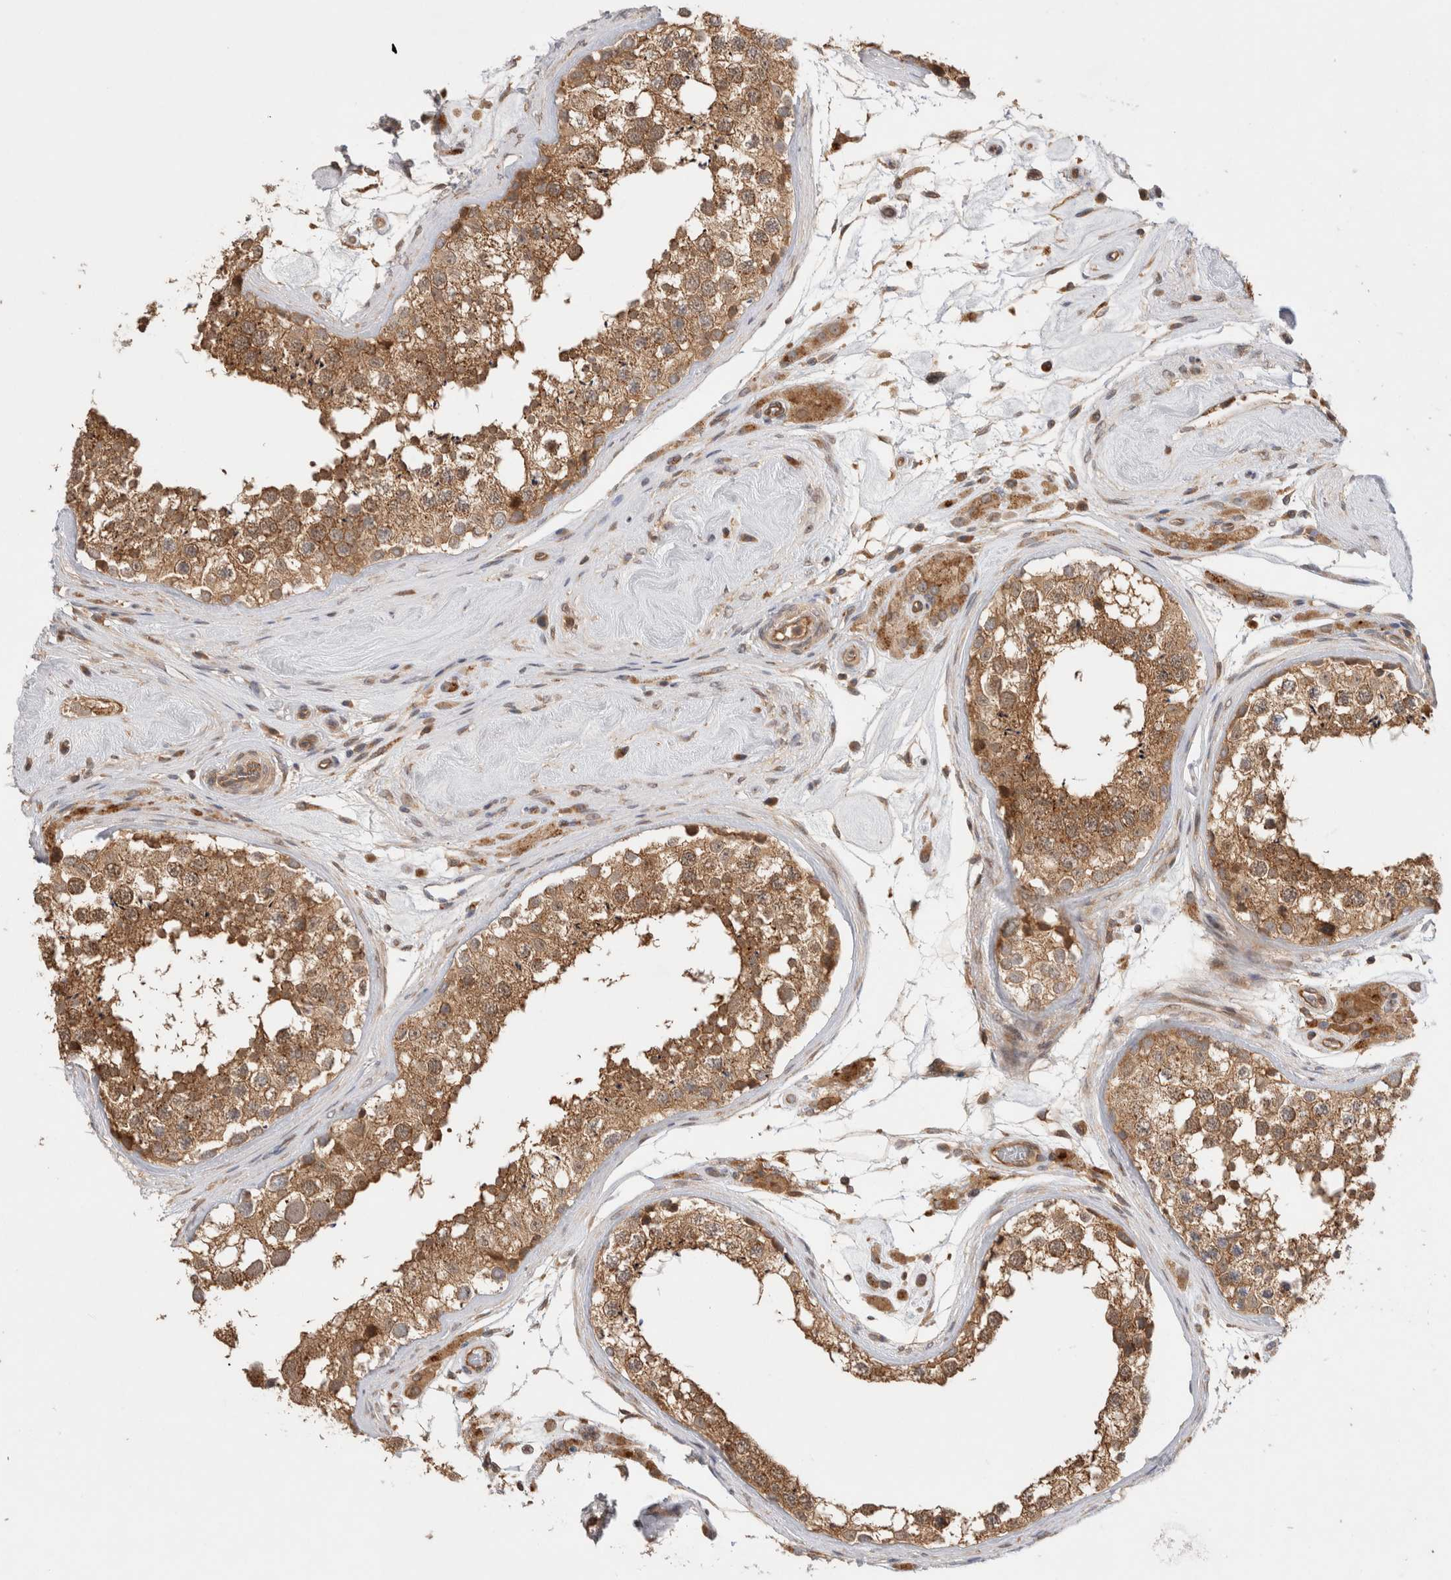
{"staining": {"intensity": "moderate", "quantity": ">75%", "location": "cytoplasmic/membranous"}, "tissue": "testis", "cell_type": "Cells in seminiferous ducts", "image_type": "normal", "snomed": [{"axis": "morphology", "description": "Normal tissue, NOS"}, {"axis": "topography", "description": "Testis"}], "caption": "Testis stained with DAB IHC exhibits medium levels of moderate cytoplasmic/membranous positivity in approximately >75% of cells in seminiferous ducts. The staining was performed using DAB, with brown indicating positive protein expression. Nuclei are stained blue with hematoxylin.", "gene": "VPS28", "patient": {"sex": "male", "age": 46}}